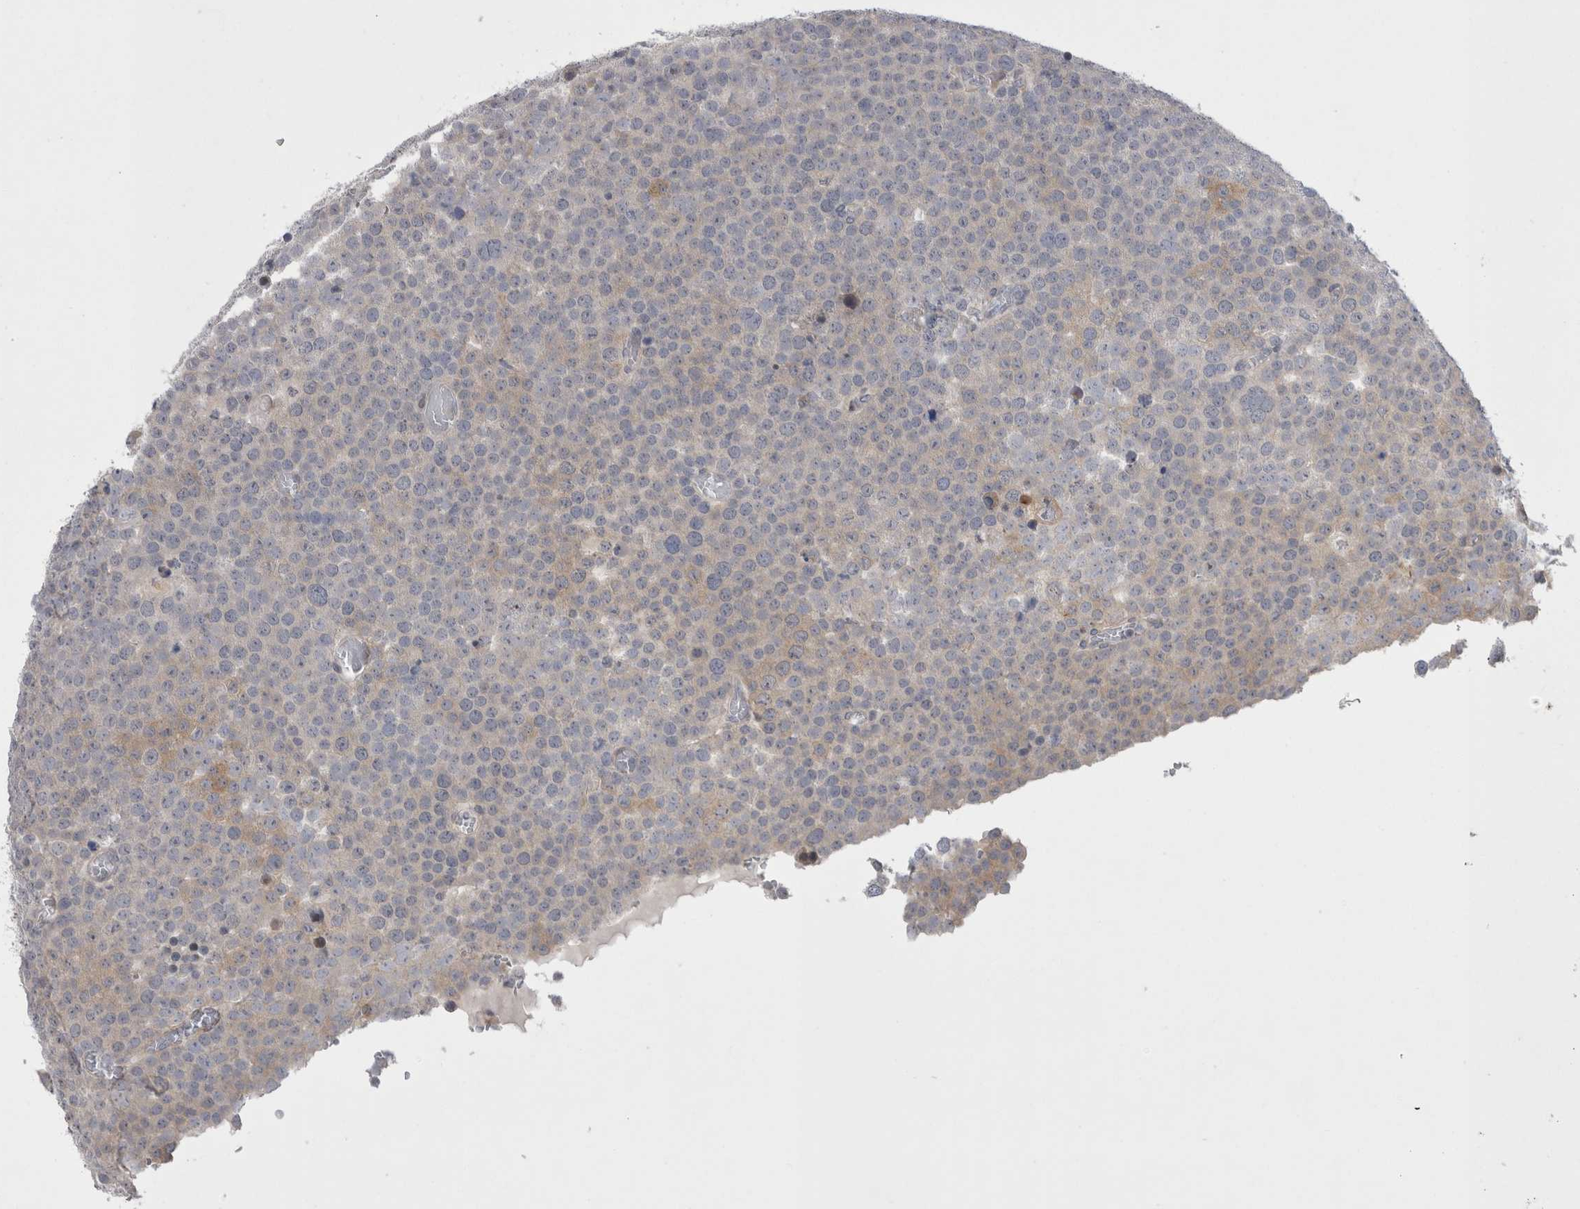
{"staining": {"intensity": "weak", "quantity": "25%-75%", "location": "cytoplasmic/membranous"}, "tissue": "testis cancer", "cell_type": "Tumor cells", "image_type": "cancer", "snomed": [{"axis": "morphology", "description": "Seminoma, NOS"}, {"axis": "topography", "description": "Testis"}], "caption": "There is low levels of weak cytoplasmic/membranous expression in tumor cells of testis cancer (seminoma), as demonstrated by immunohistochemical staining (brown color).", "gene": "NENF", "patient": {"sex": "male", "age": 71}}